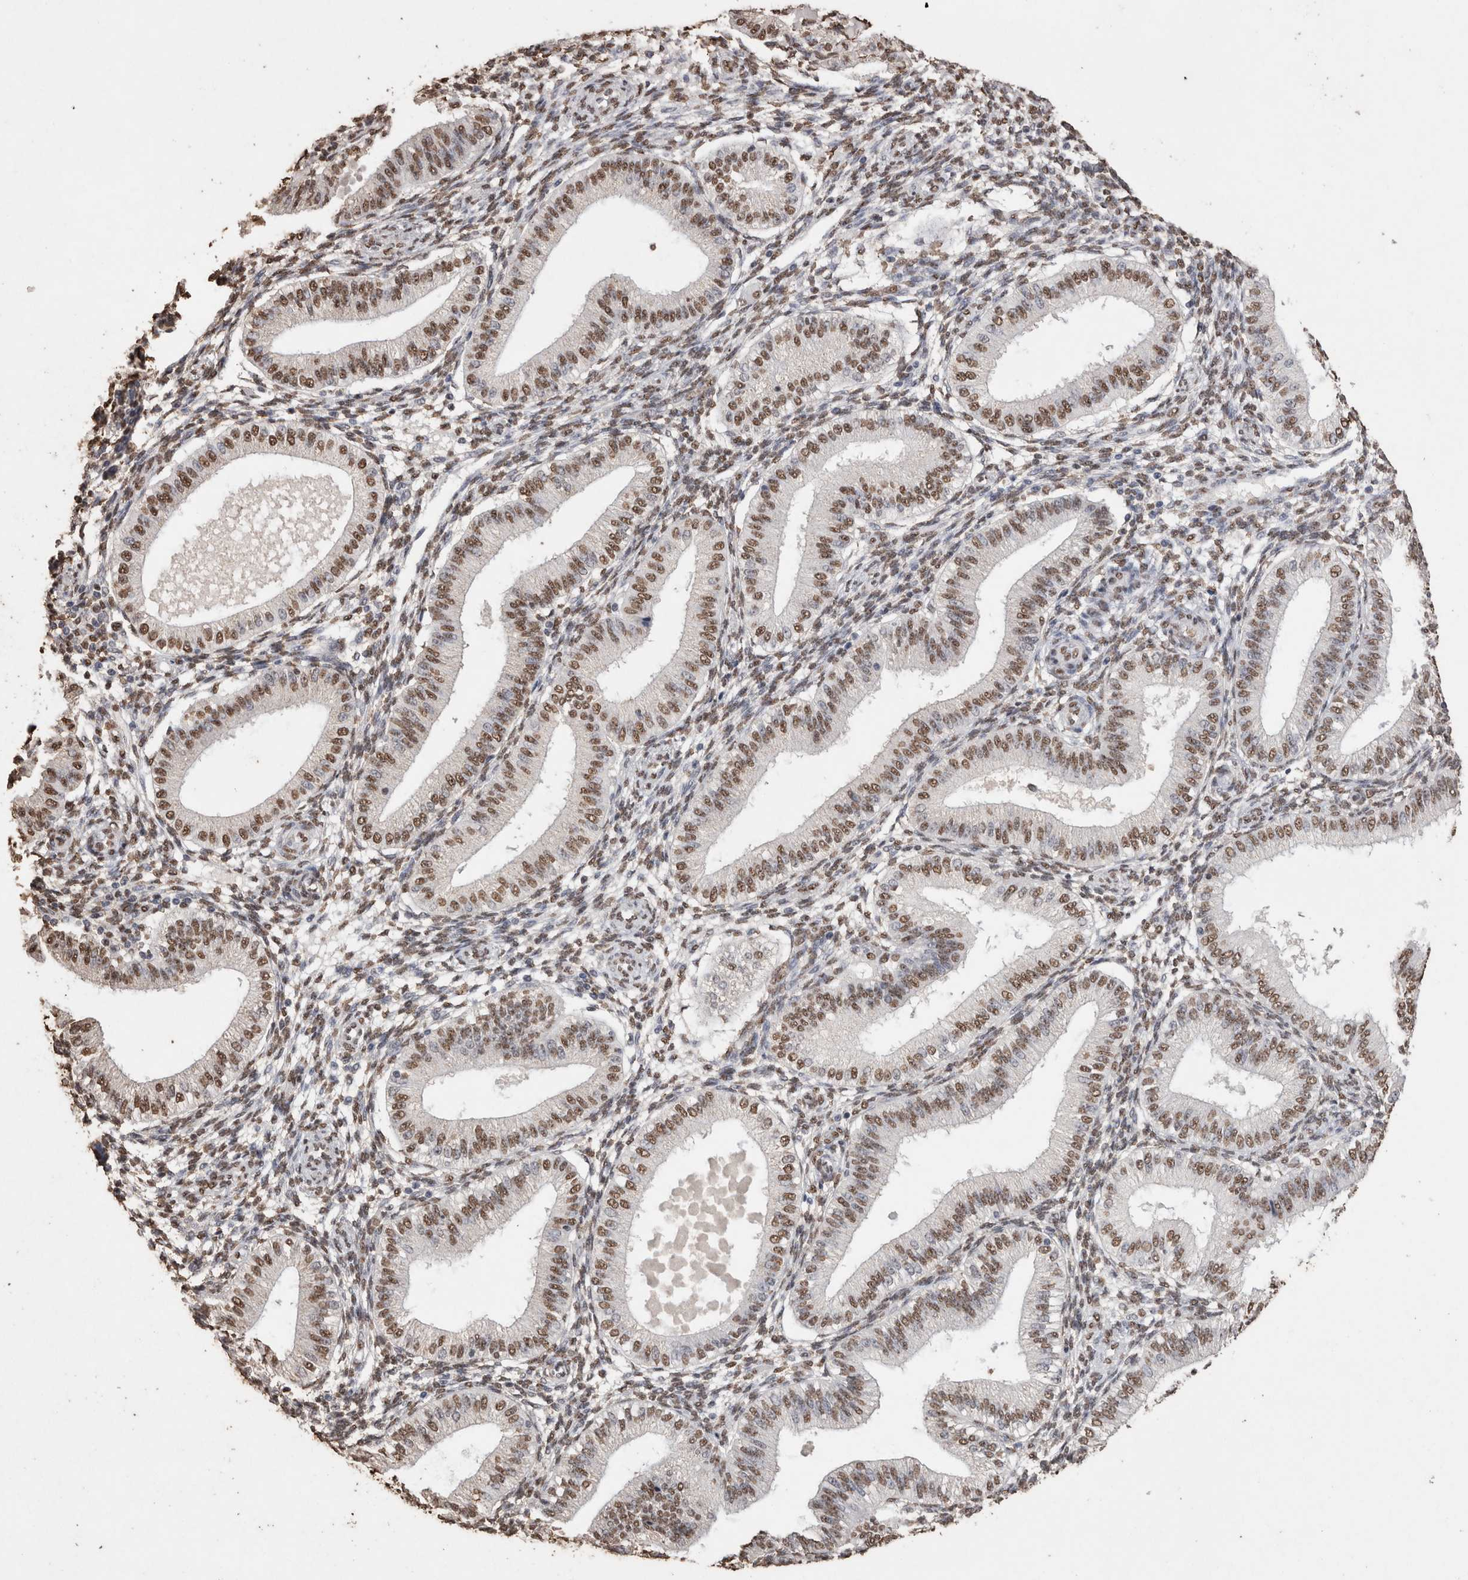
{"staining": {"intensity": "moderate", "quantity": "25%-75%", "location": "nuclear"}, "tissue": "endometrium", "cell_type": "Cells in endometrial stroma", "image_type": "normal", "snomed": [{"axis": "morphology", "description": "Normal tissue, NOS"}, {"axis": "topography", "description": "Endometrium"}], "caption": "This is a photomicrograph of IHC staining of benign endometrium, which shows moderate expression in the nuclear of cells in endometrial stroma.", "gene": "NTHL1", "patient": {"sex": "female", "age": 39}}